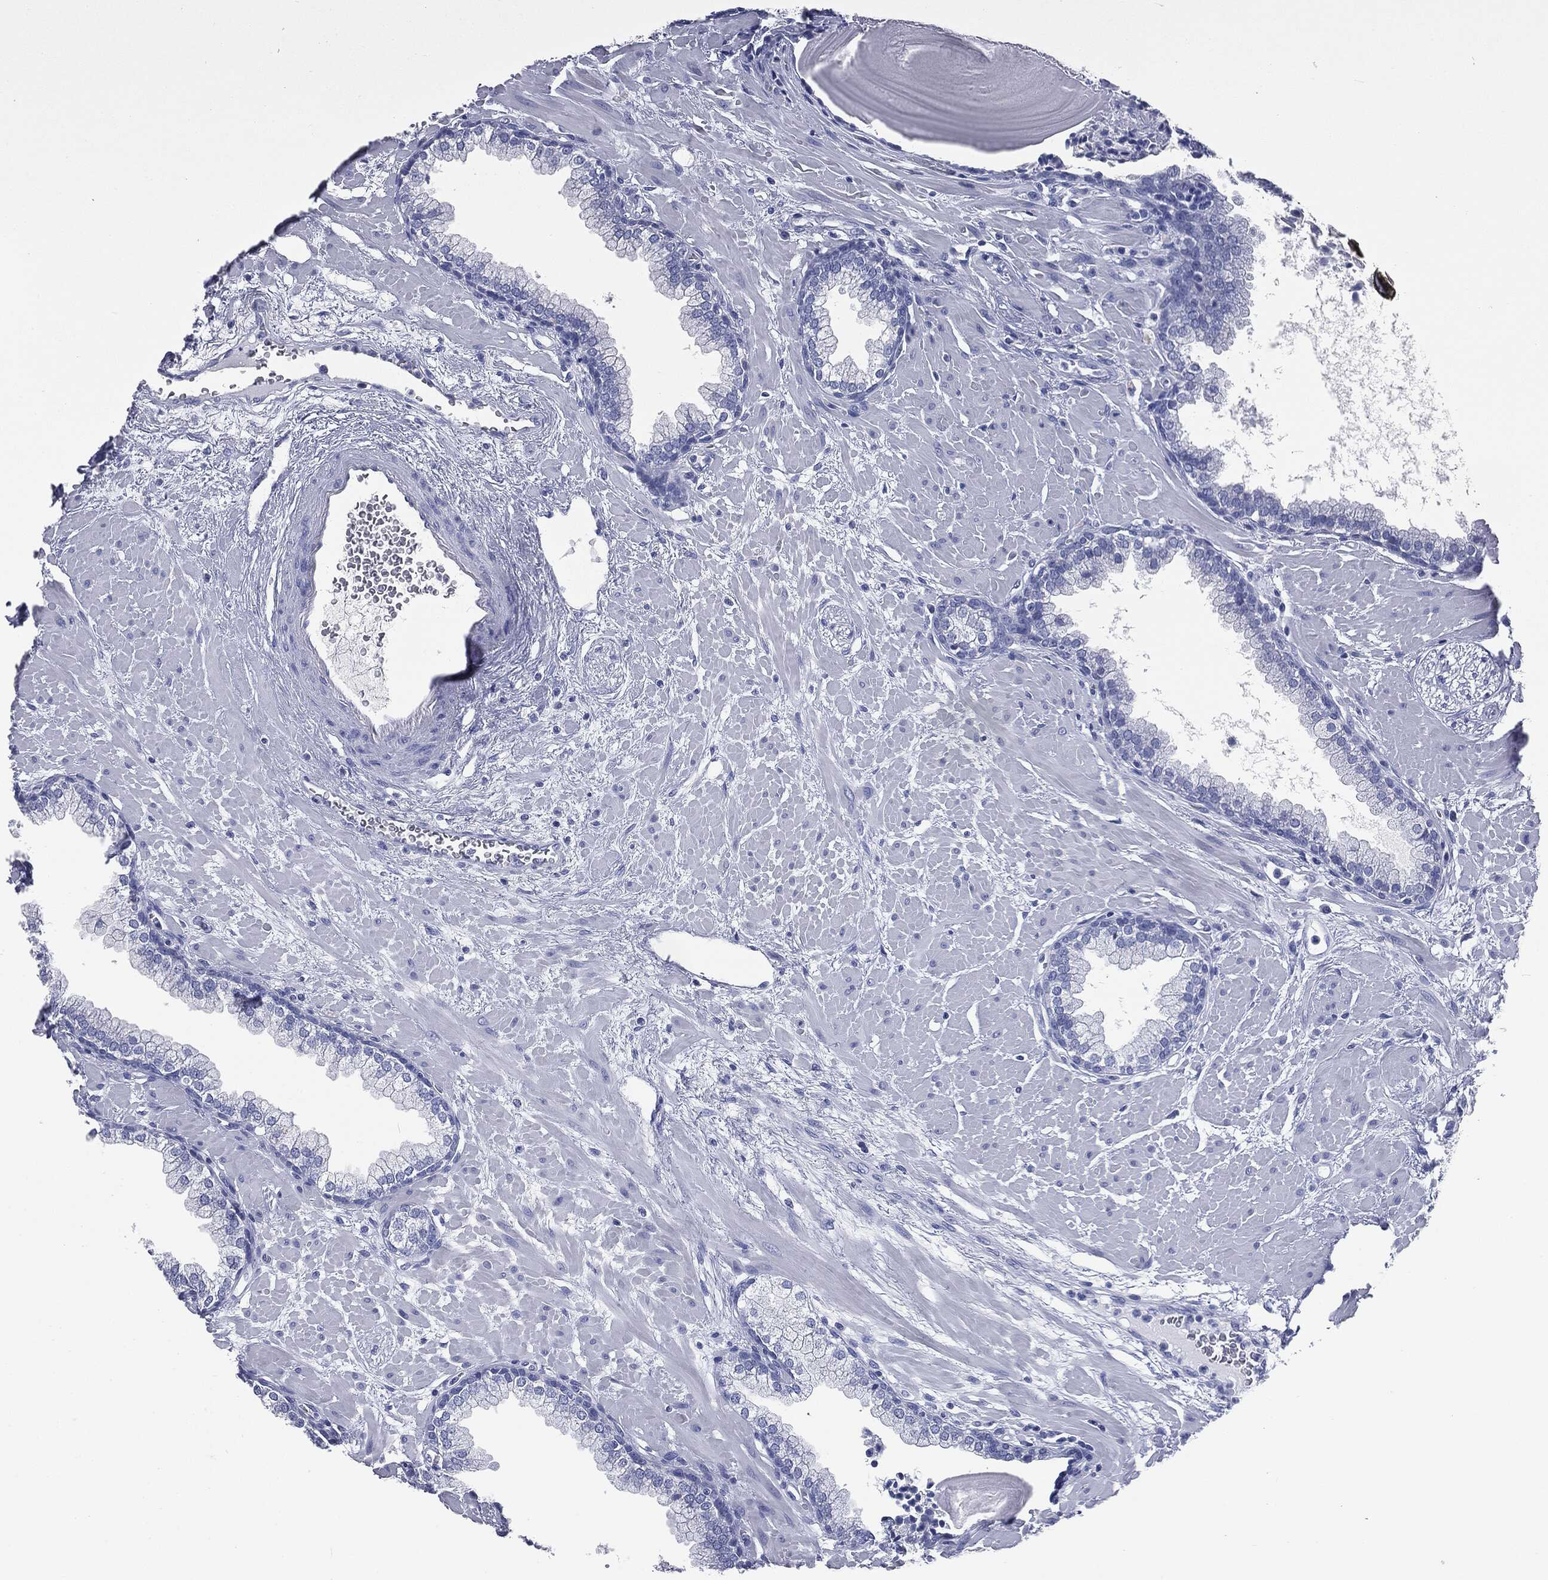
{"staining": {"intensity": "negative", "quantity": "none", "location": "none"}, "tissue": "prostate", "cell_type": "Glandular cells", "image_type": "normal", "snomed": [{"axis": "morphology", "description": "Normal tissue, NOS"}, {"axis": "topography", "description": "Prostate"}], "caption": "The IHC image has no significant expression in glandular cells of prostate.", "gene": "ATP2A1", "patient": {"sex": "male", "age": 63}}